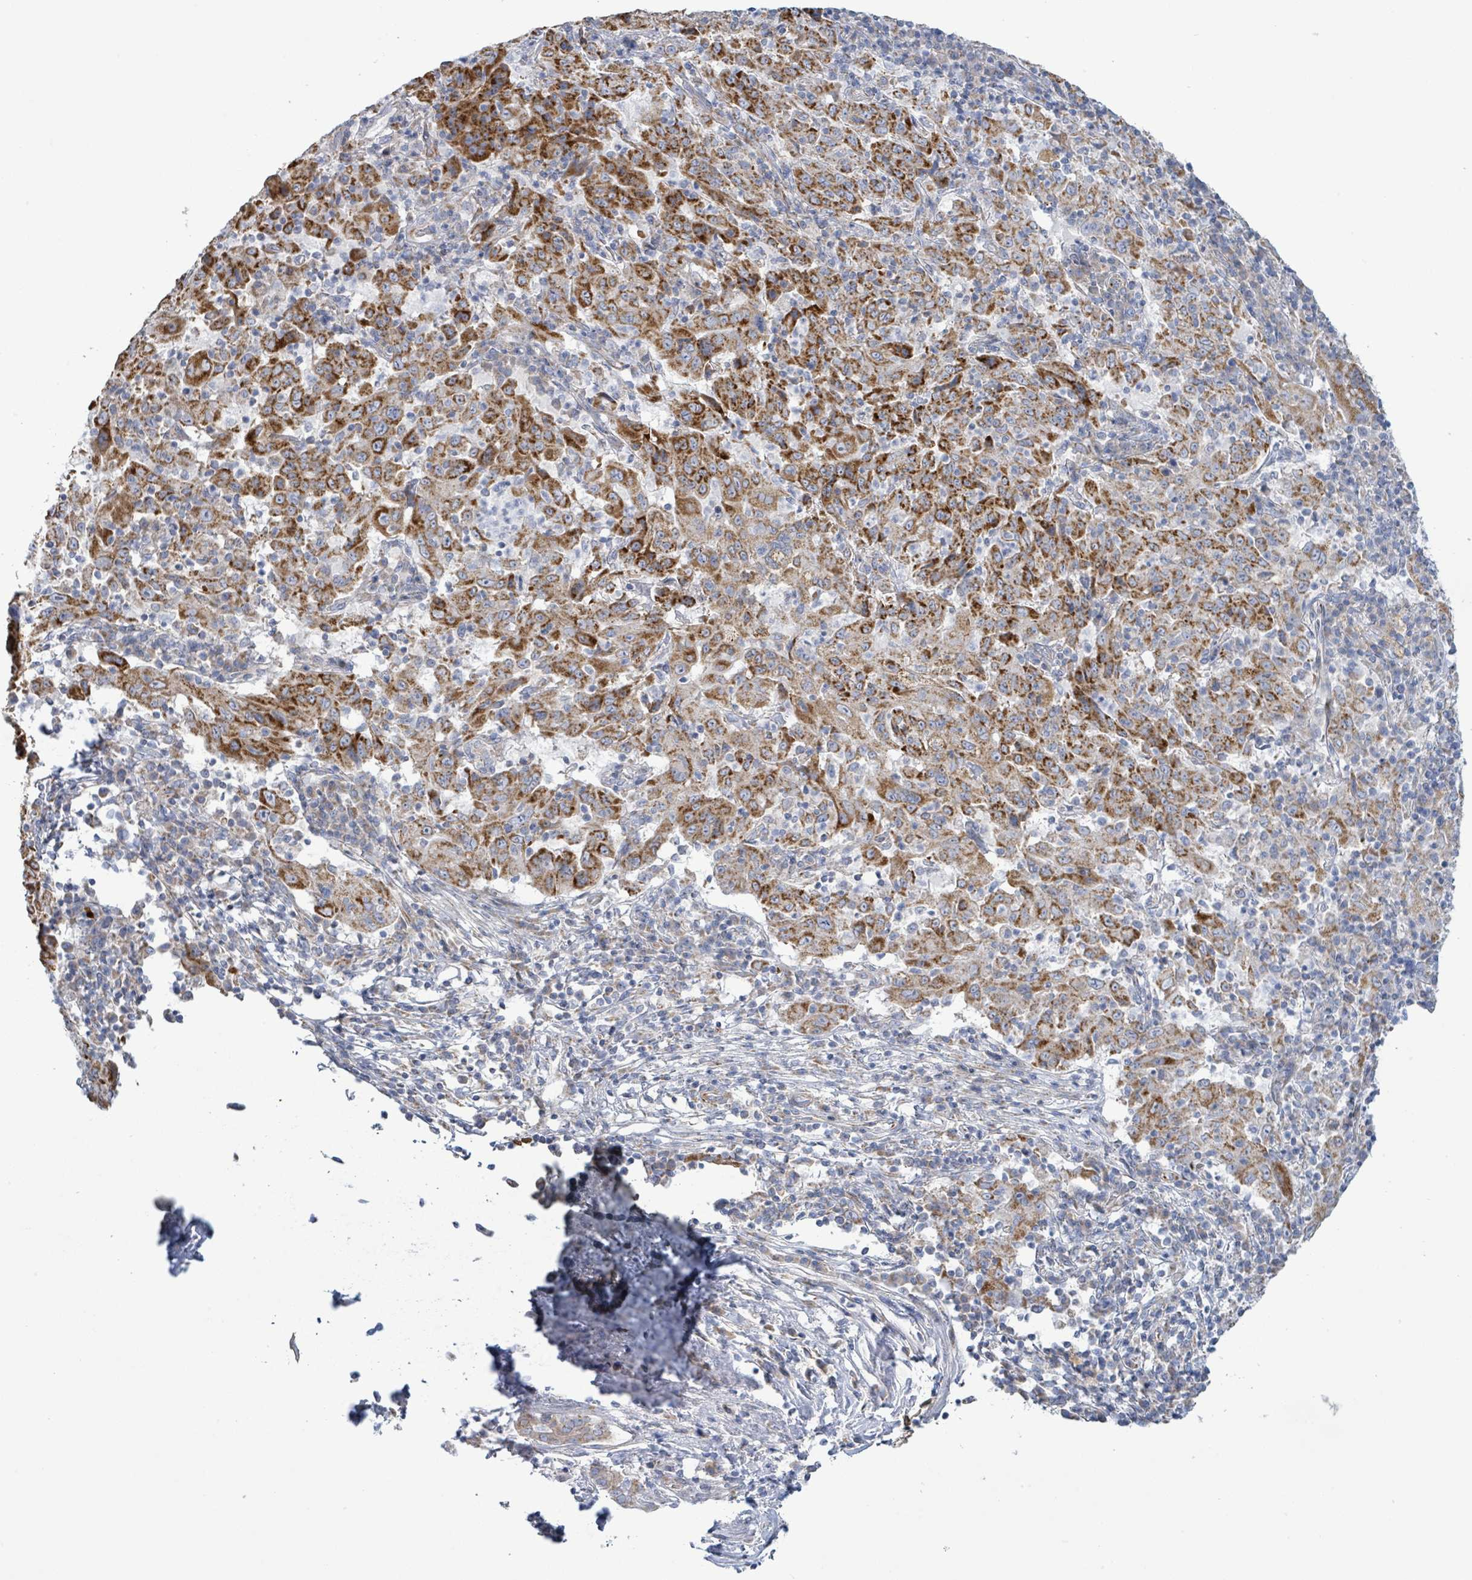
{"staining": {"intensity": "strong", "quantity": "25%-75%", "location": "cytoplasmic/membranous"}, "tissue": "pancreatic cancer", "cell_type": "Tumor cells", "image_type": "cancer", "snomed": [{"axis": "morphology", "description": "Adenocarcinoma, NOS"}, {"axis": "topography", "description": "Pancreas"}], "caption": "Tumor cells show high levels of strong cytoplasmic/membranous expression in about 25%-75% of cells in adenocarcinoma (pancreatic).", "gene": "ALG12", "patient": {"sex": "male", "age": 63}}